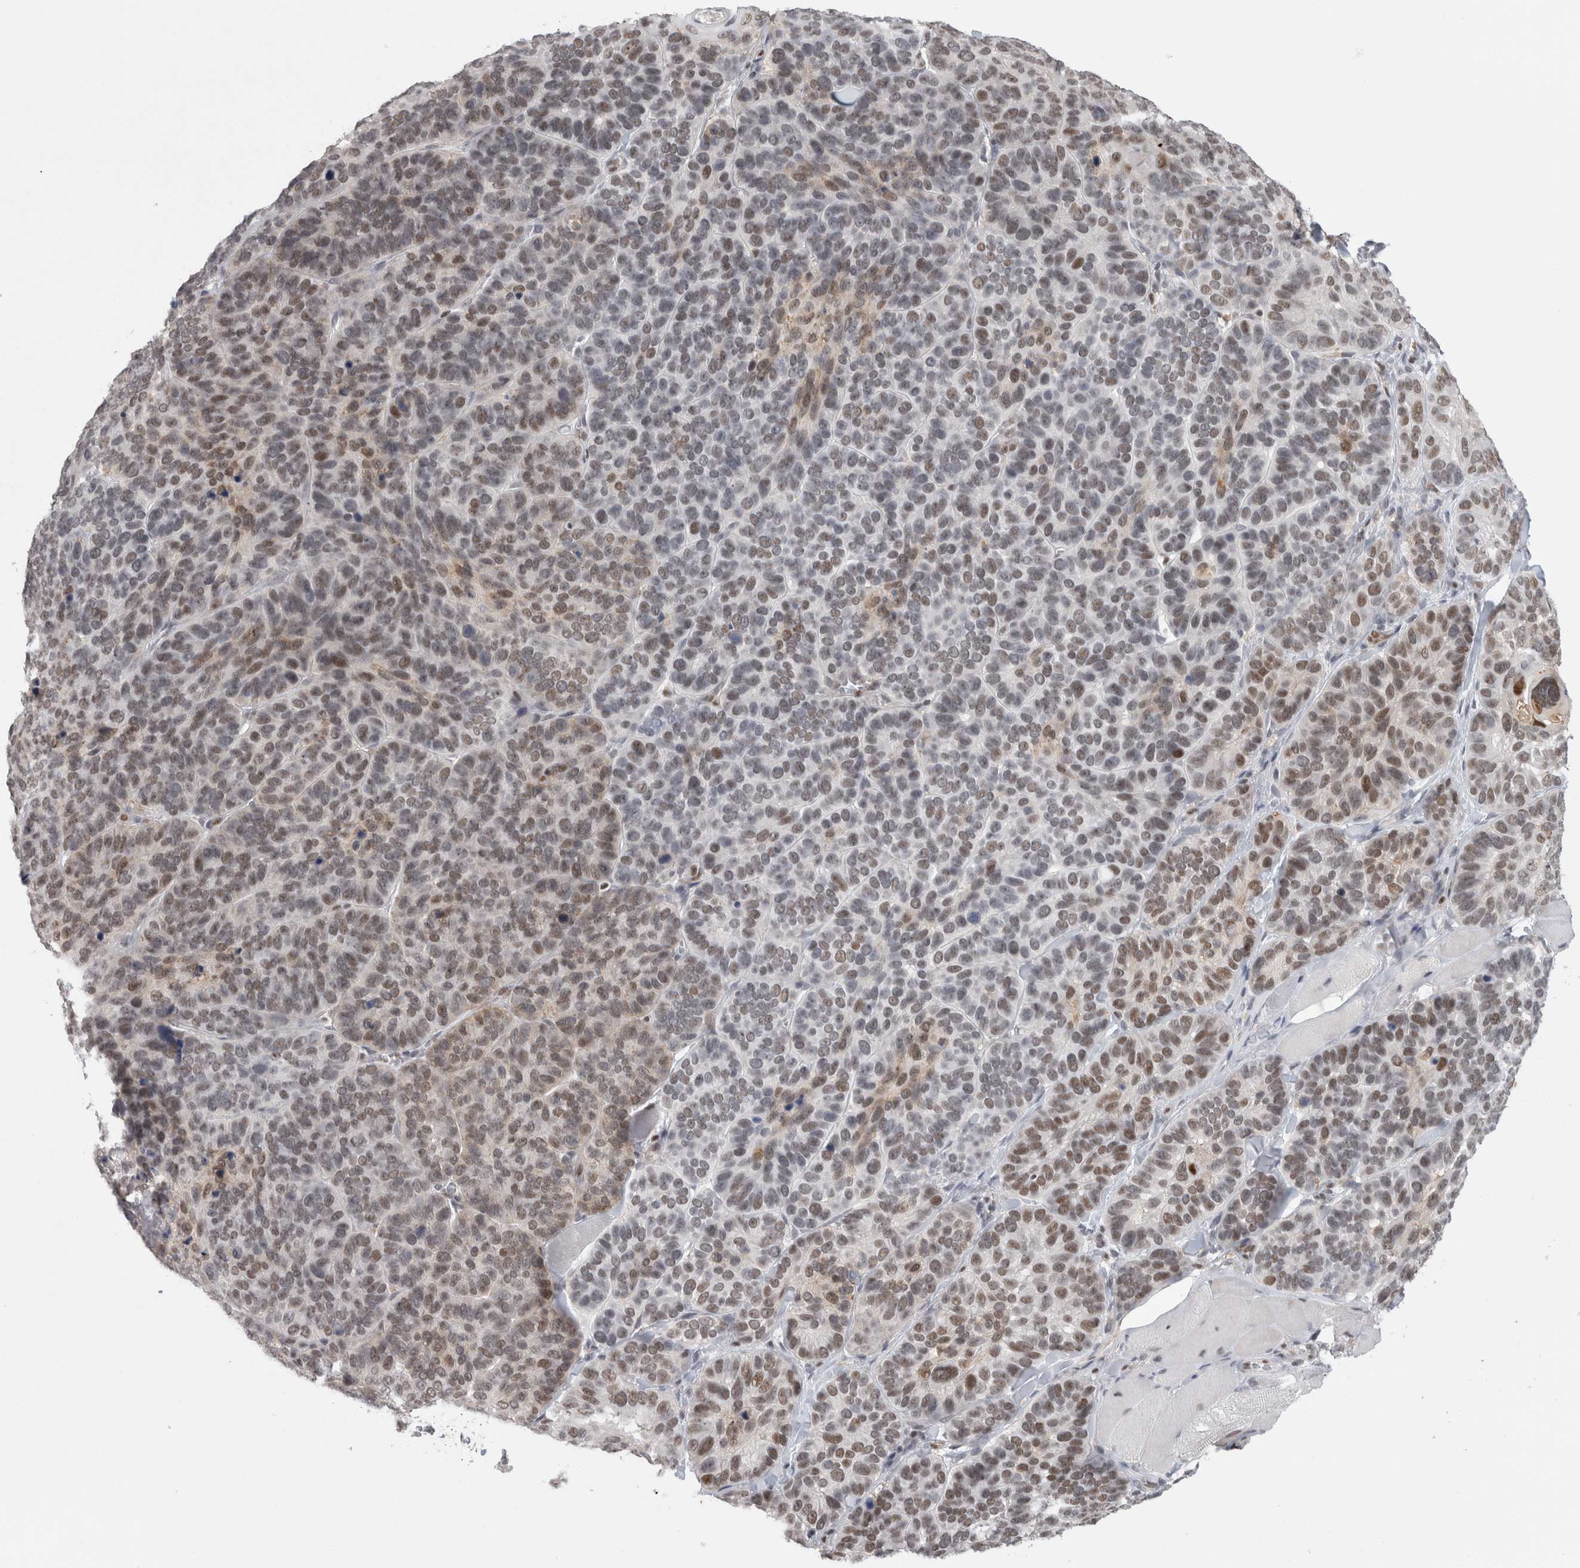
{"staining": {"intensity": "moderate", "quantity": "25%-75%", "location": "nuclear"}, "tissue": "skin cancer", "cell_type": "Tumor cells", "image_type": "cancer", "snomed": [{"axis": "morphology", "description": "Basal cell carcinoma"}, {"axis": "topography", "description": "Skin"}], "caption": "Immunohistochemistry micrograph of human skin cancer stained for a protein (brown), which reveals medium levels of moderate nuclear positivity in approximately 25%-75% of tumor cells.", "gene": "SRARP", "patient": {"sex": "male", "age": 62}}